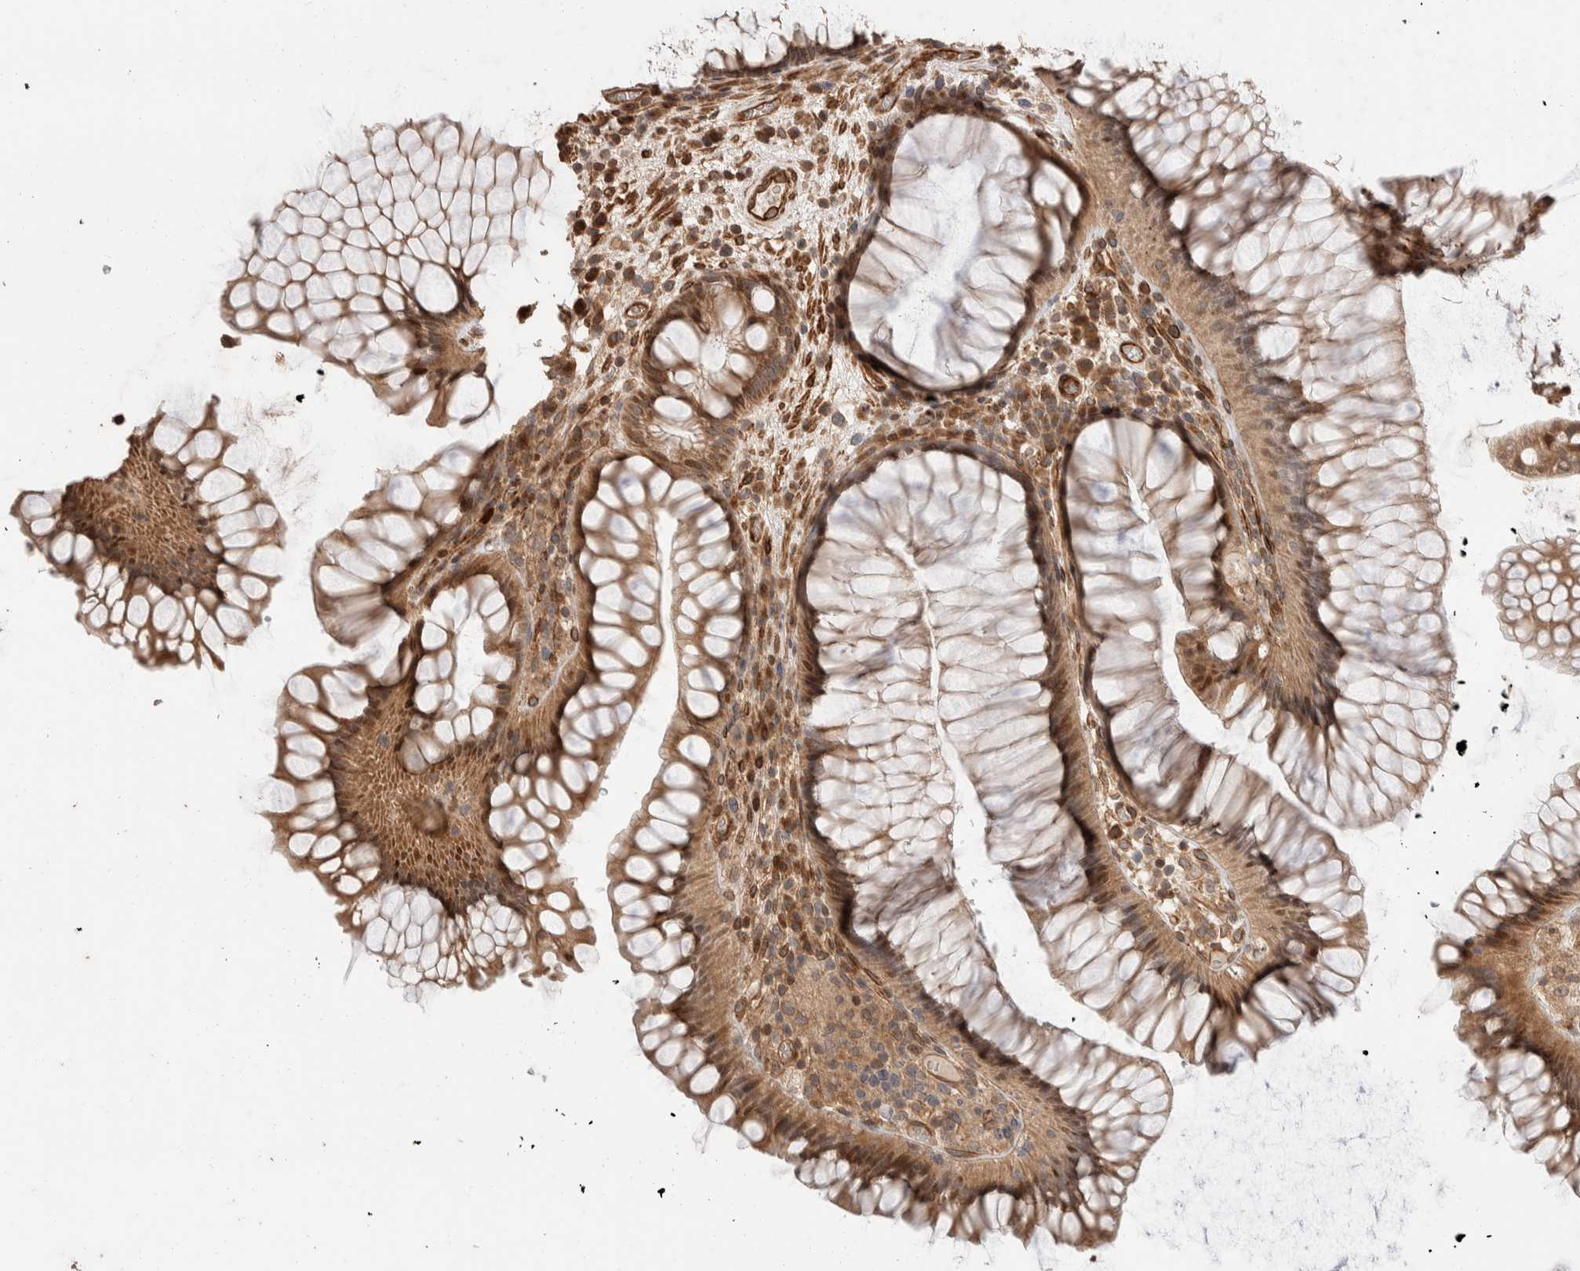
{"staining": {"intensity": "moderate", "quantity": ">75%", "location": "cytoplasmic/membranous"}, "tissue": "rectum", "cell_type": "Glandular cells", "image_type": "normal", "snomed": [{"axis": "morphology", "description": "Normal tissue, NOS"}, {"axis": "topography", "description": "Rectum"}], "caption": "An IHC micrograph of benign tissue is shown. Protein staining in brown labels moderate cytoplasmic/membranous positivity in rectum within glandular cells. (Brightfield microscopy of DAB IHC at high magnification).", "gene": "ERC1", "patient": {"sex": "male", "age": 51}}